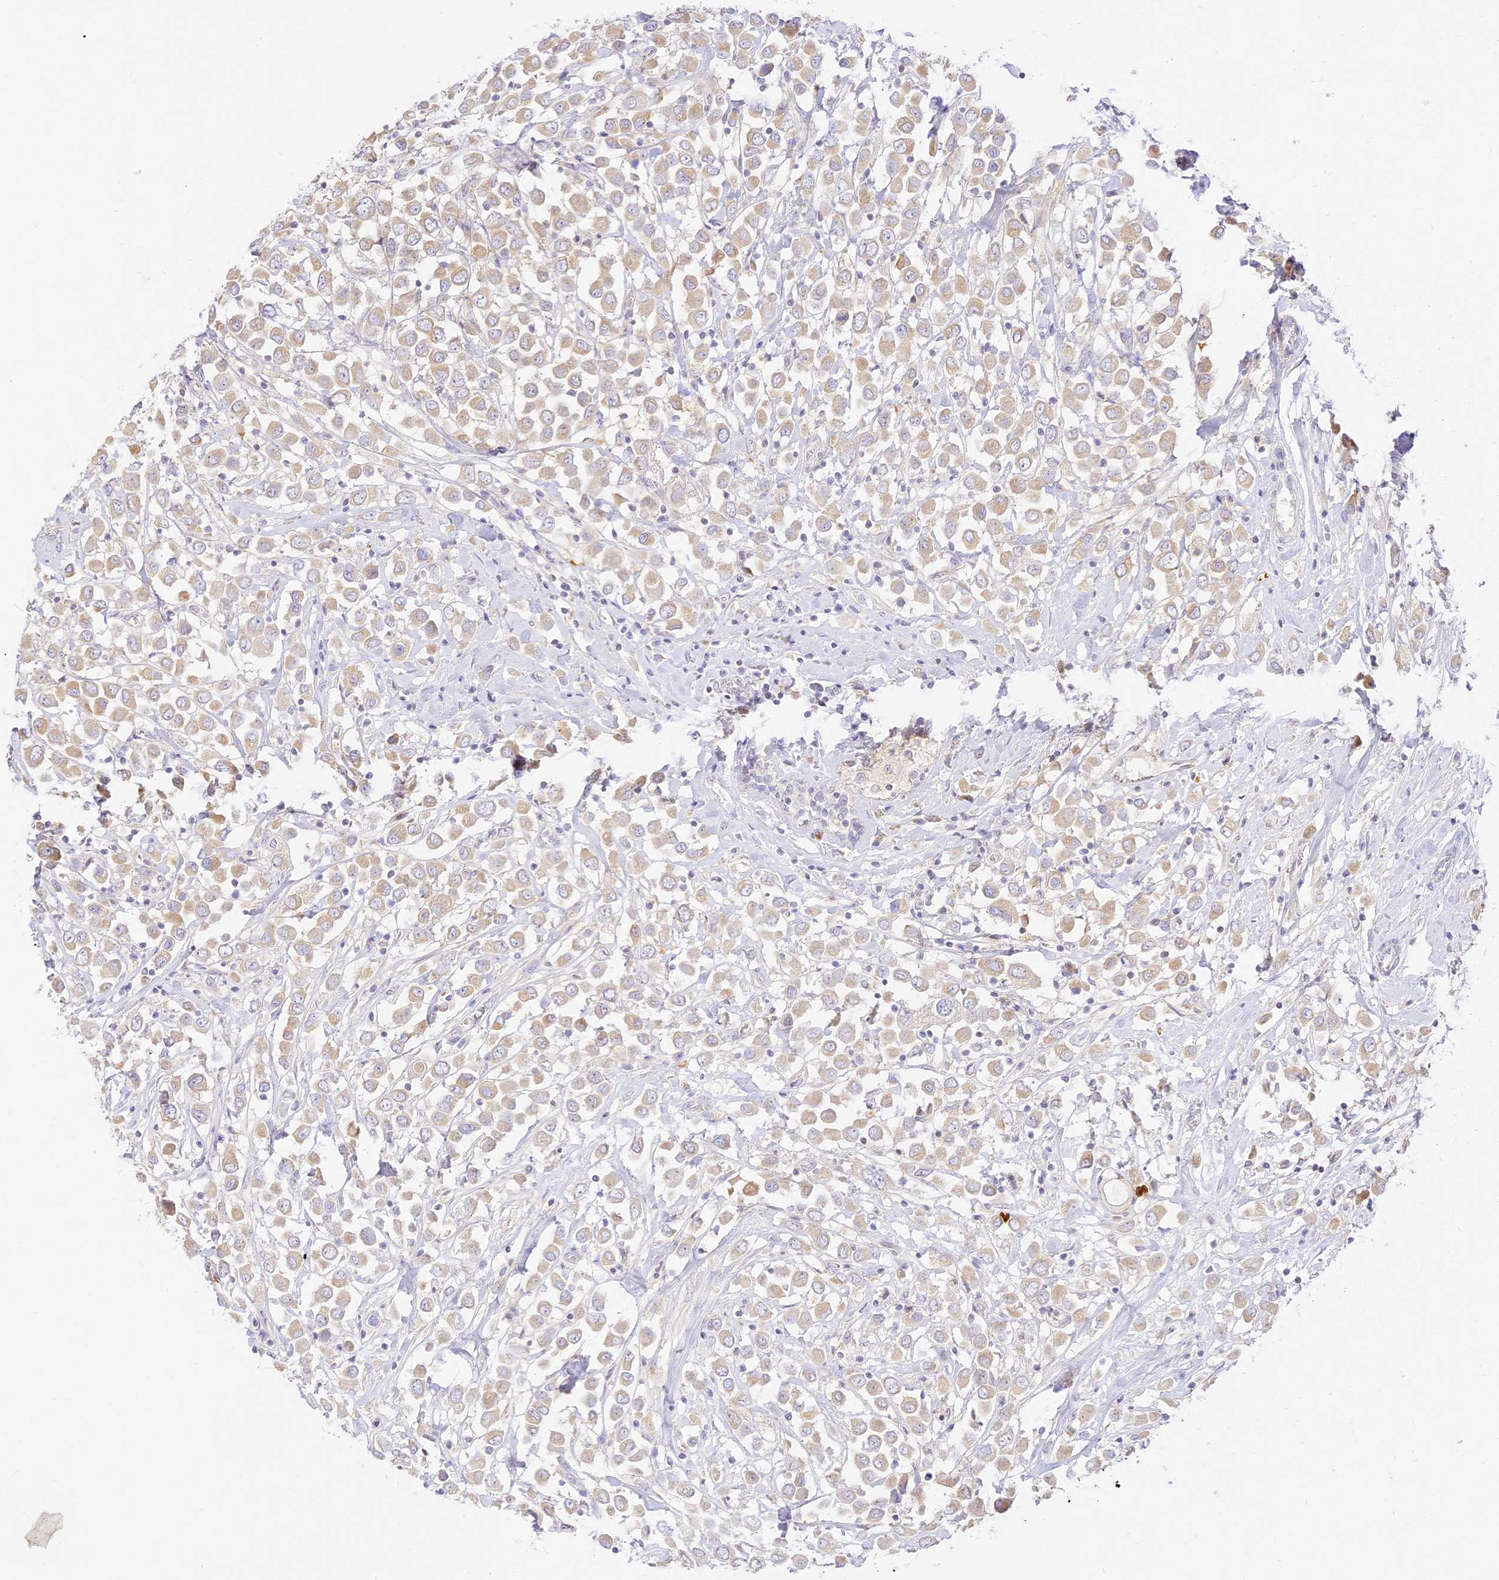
{"staining": {"intensity": "weak", "quantity": ">75%", "location": "cytoplasmic/membranous"}, "tissue": "breast cancer", "cell_type": "Tumor cells", "image_type": "cancer", "snomed": [{"axis": "morphology", "description": "Duct carcinoma"}, {"axis": "topography", "description": "Breast"}], "caption": "DAB immunohistochemical staining of breast invasive ductal carcinoma exhibits weak cytoplasmic/membranous protein expression in about >75% of tumor cells.", "gene": "LRRC15", "patient": {"sex": "female", "age": 61}}